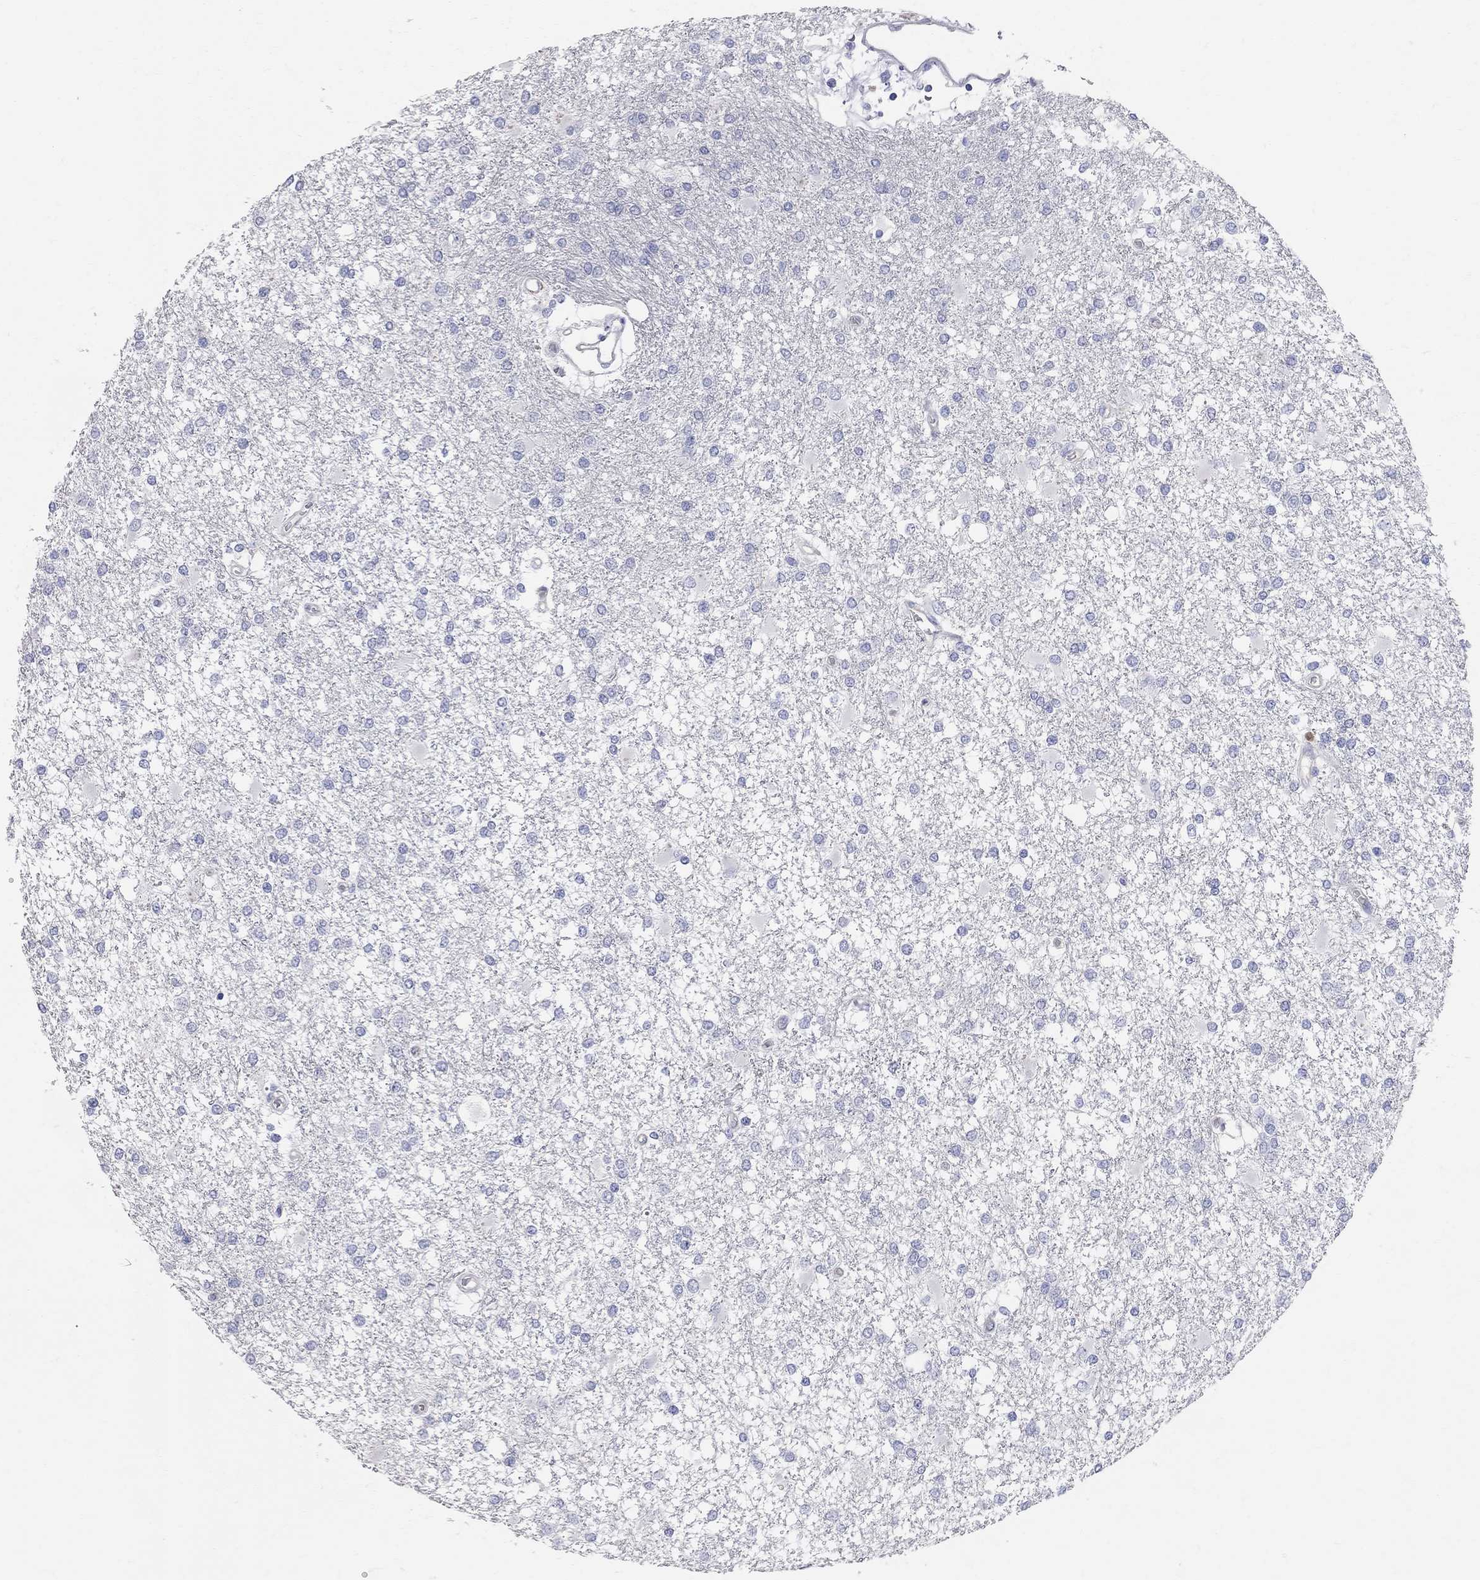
{"staining": {"intensity": "negative", "quantity": "none", "location": "none"}, "tissue": "glioma", "cell_type": "Tumor cells", "image_type": "cancer", "snomed": [{"axis": "morphology", "description": "Glioma, malignant, High grade"}, {"axis": "topography", "description": "Cerebral cortex"}], "caption": "An IHC micrograph of glioma is shown. There is no staining in tumor cells of glioma.", "gene": "AOX1", "patient": {"sex": "male", "age": 79}}